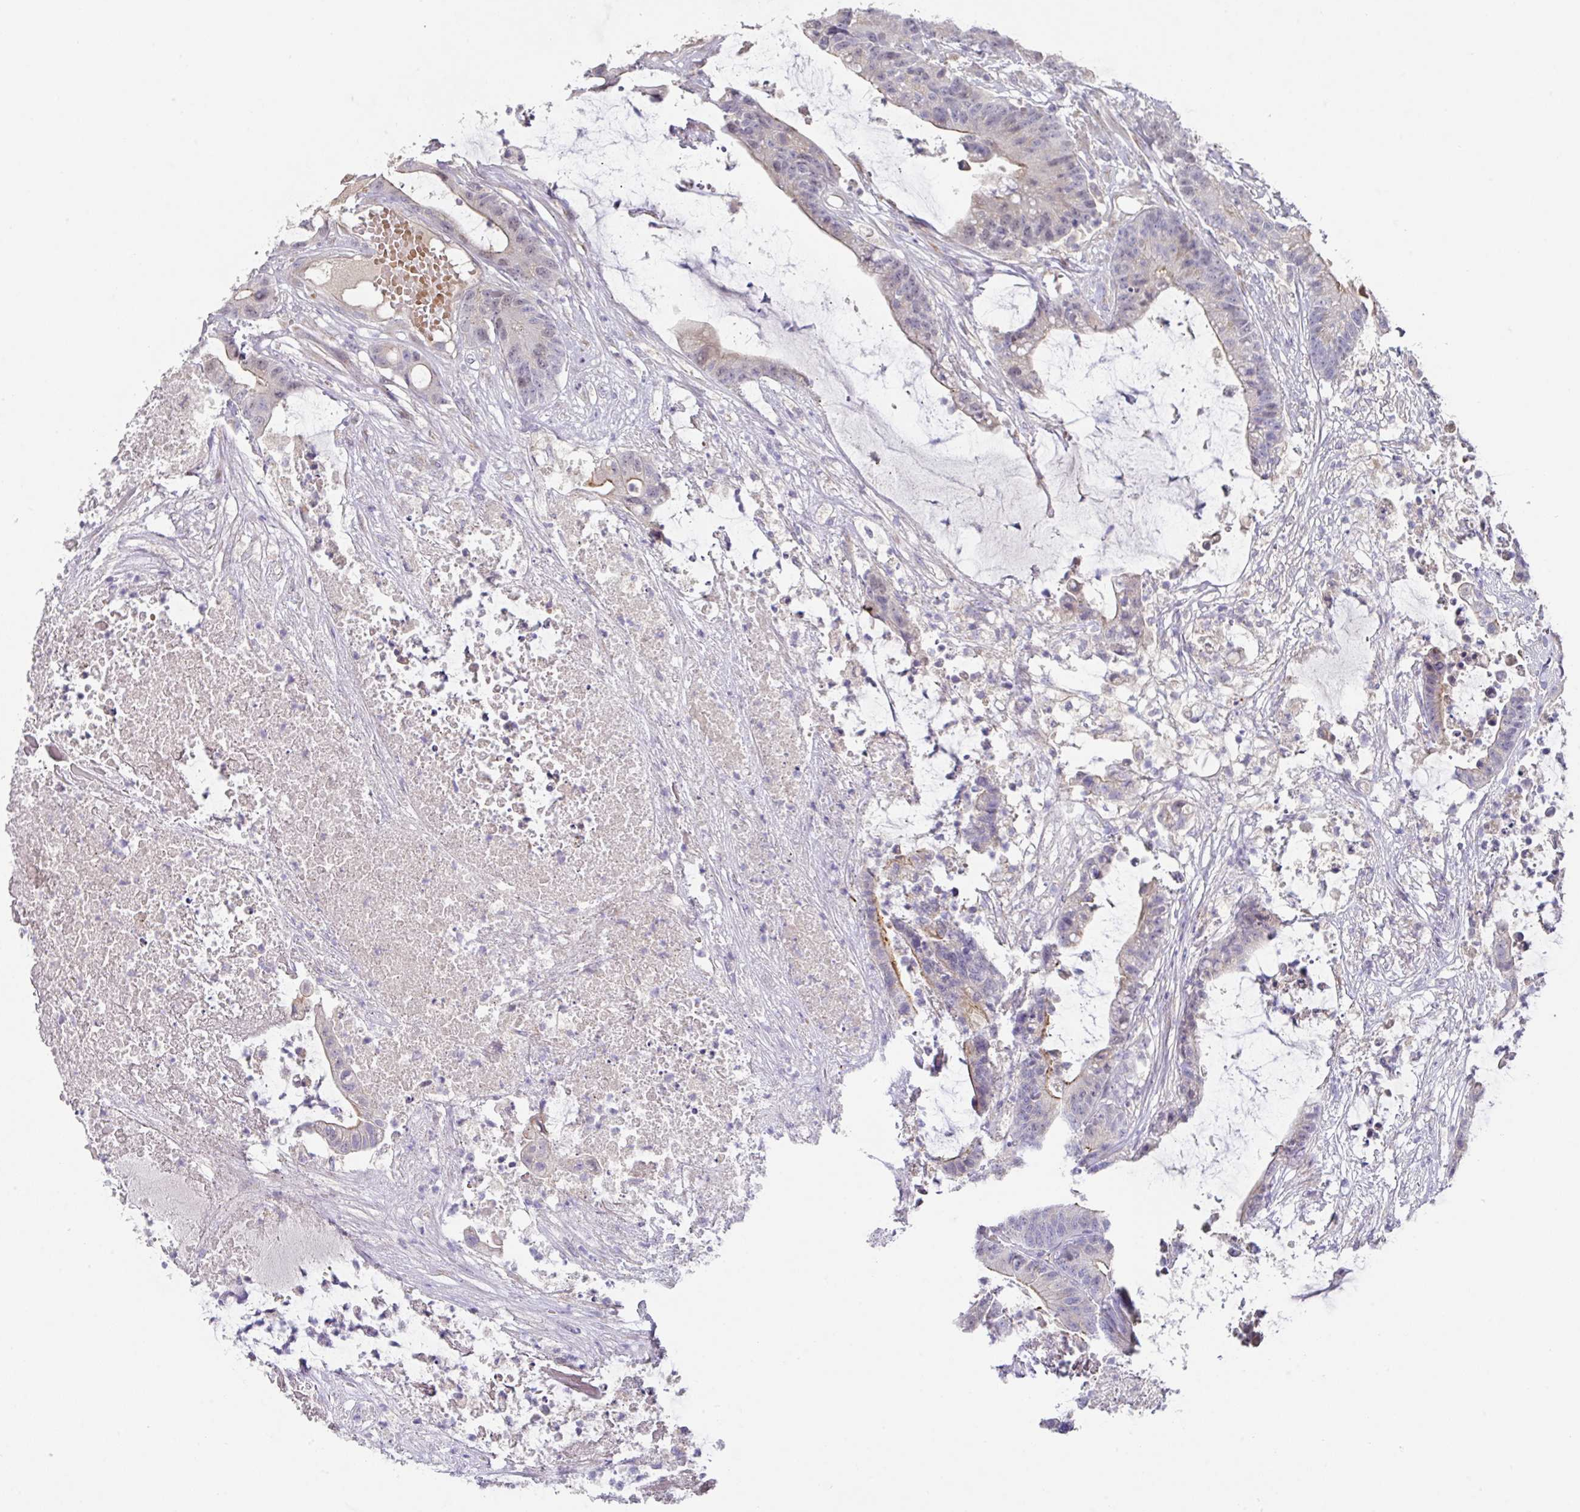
{"staining": {"intensity": "weak", "quantity": "<25%", "location": "cytoplasmic/membranous"}, "tissue": "colorectal cancer", "cell_type": "Tumor cells", "image_type": "cancer", "snomed": [{"axis": "morphology", "description": "Adenocarcinoma, NOS"}, {"axis": "topography", "description": "Colon"}], "caption": "Image shows no significant protein staining in tumor cells of colorectal cancer (adenocarcinoma).", "gene": "TARM1", "patient": {"sex": "female", "age": 84}}